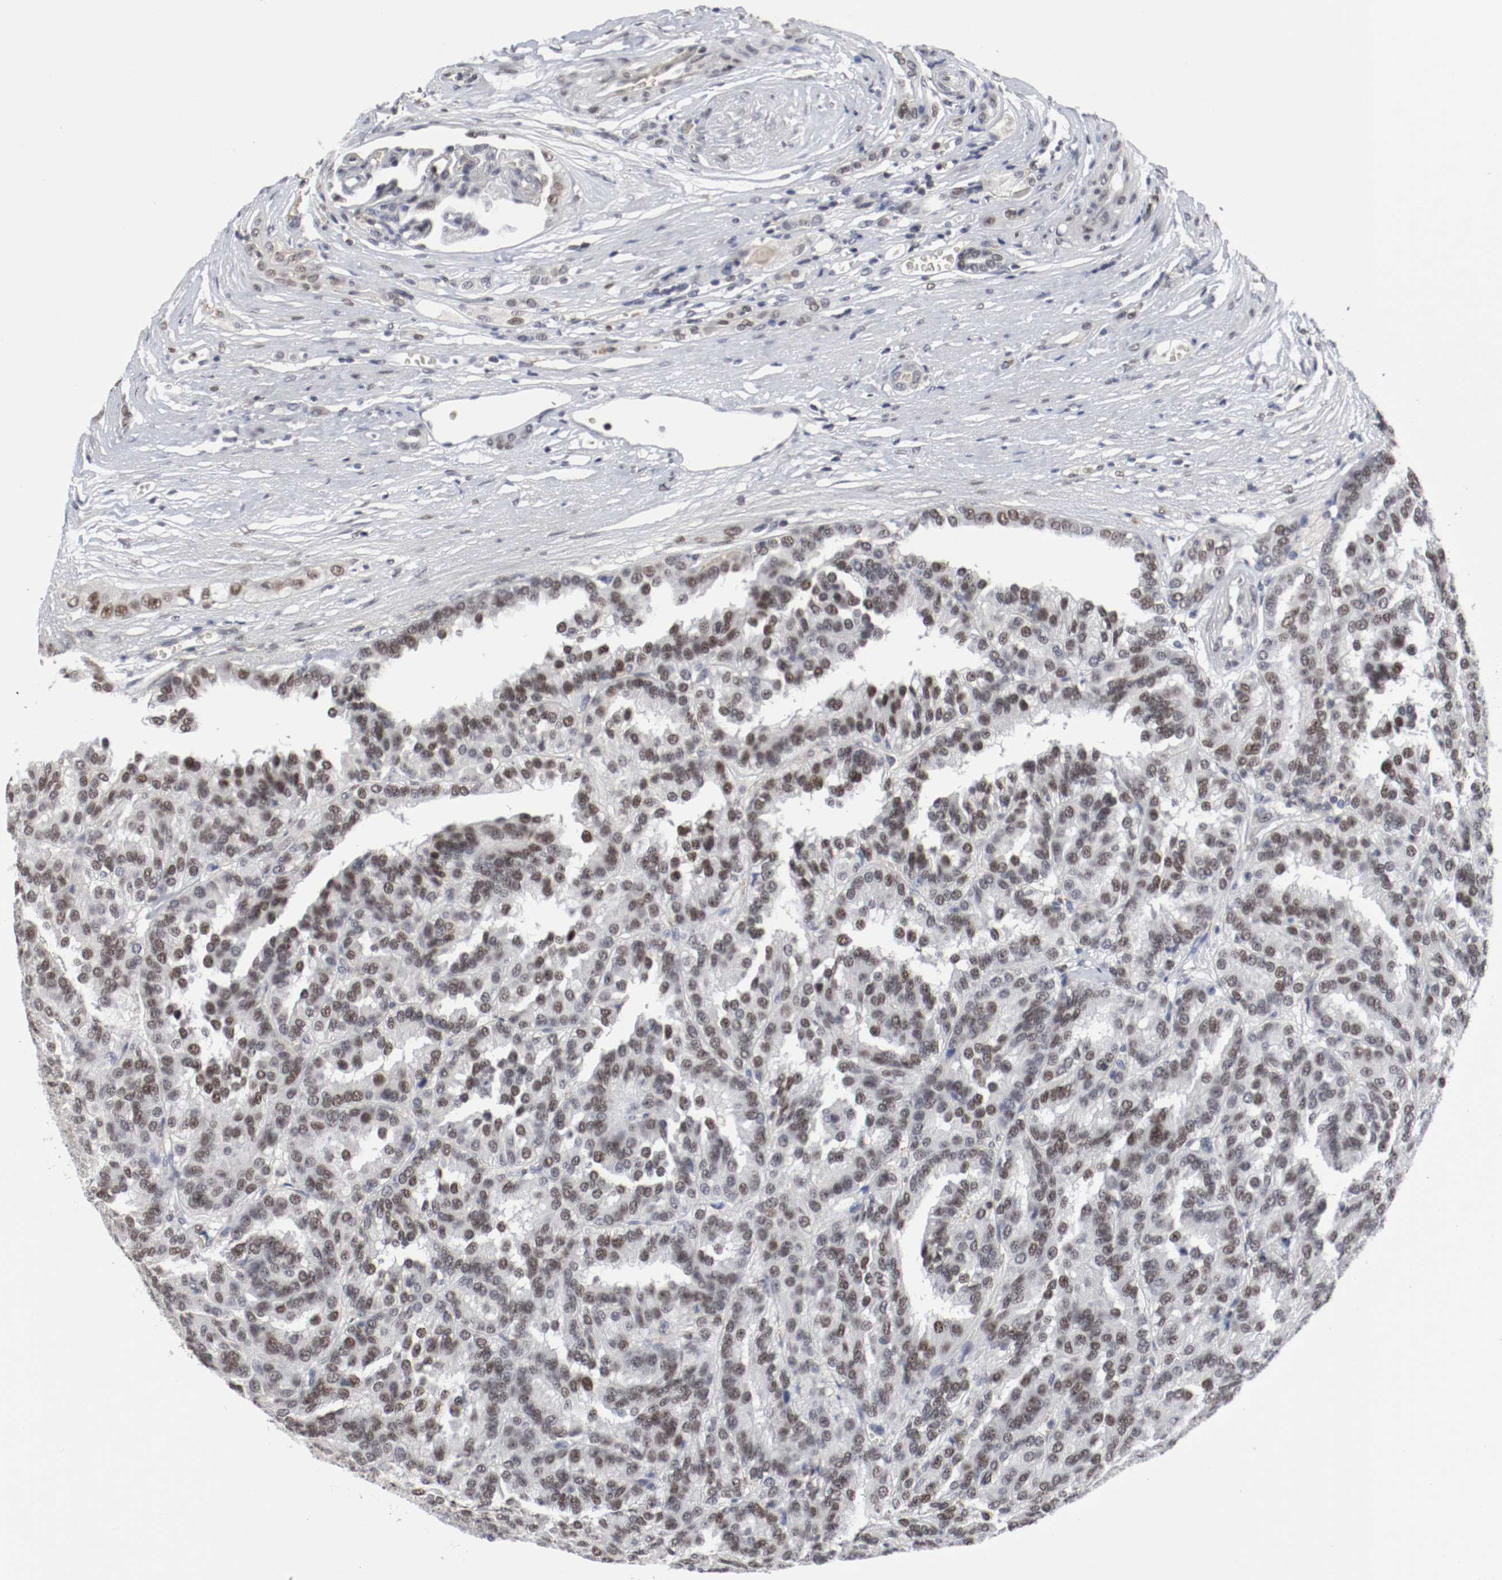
{"staining": {"intensity": "weak", "quantity": ">75%", "location": "nuclear"}, "tissue": "renal cancer", "cell_type": "Tumor cells", "image_type": "cancer", "snomed": [{"axis": "morphology", "description": "Adenocarcinoma, NOS"}, {"axis": "topography", "description": "Kidney"}], "caption": "Human renal adenocarcinoma stained with a protein marker reveals weak staining in tumor cells.", "gene": "JUND", "patient": {"sex": "male", "age": 46}}